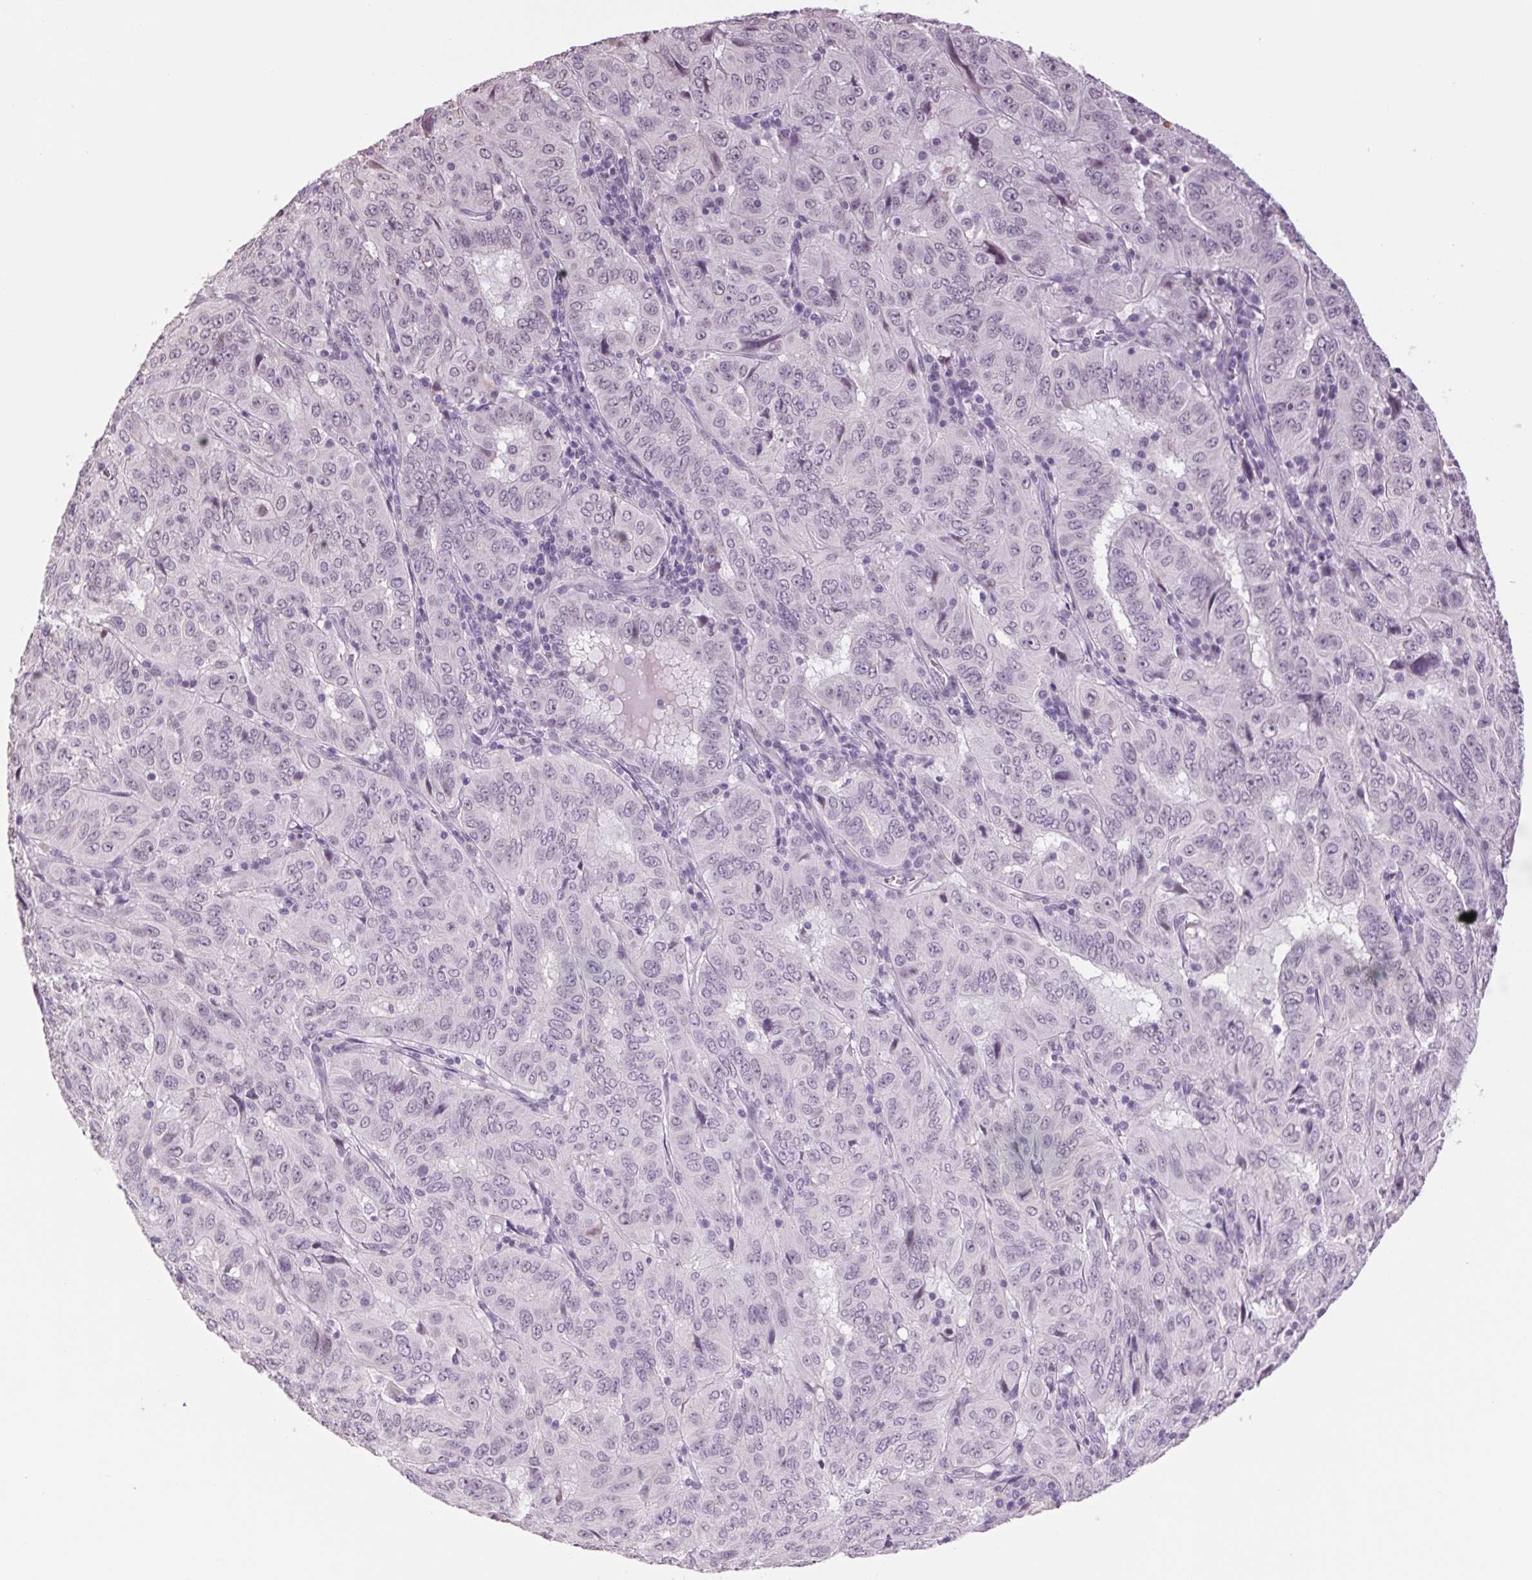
{"staining": {"intensity": "negative", "quantity": "none", "location": "none"}, "tissue": "pancreatic cancer", "cell_type": "Tumor cells", "image_type": "cancer", "snomed": [{"axis": "morphology", "description": "Adenocarcinoma, NOS"}, {"axis": "topography", "description": "Pancreas"}], "caption": "DAB immunohistochemical staining of pancreatic adenocarcinoma shows no significant staining in tumor cells. (DAB (3,3'-diaminobenzidine) IHC with hematoxylin counter stain).", "gene": "MPO", "patient": {"sex": "male", "age": 63}}